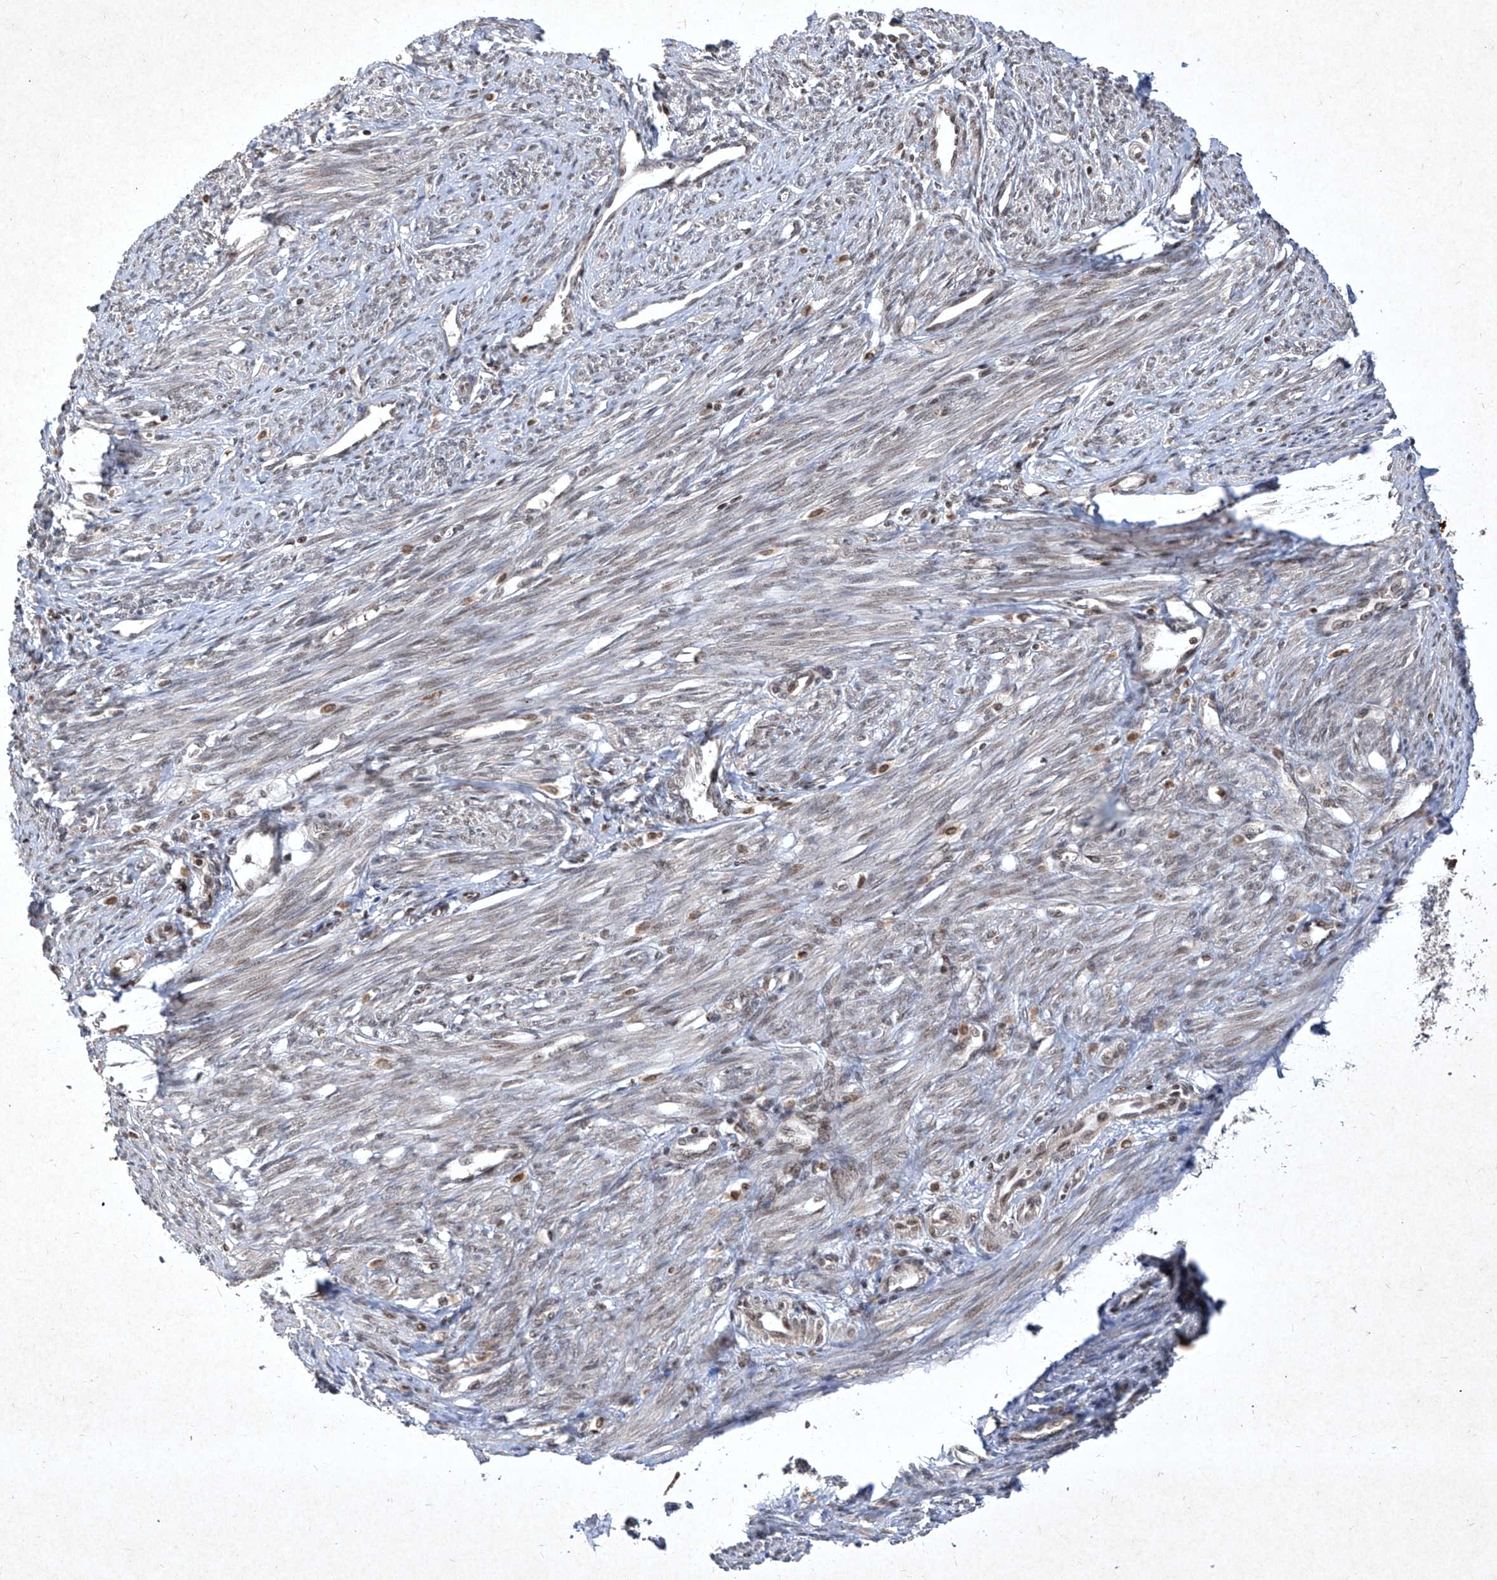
{"staining": {"intensity": "moderate", "quantity": "<25%", "location": "nuclear"}, "tissue": "endometrium", "cell_type": "Cells in endometrial stroma", "image_type": "normal", "snomed": [{"axis": "morphology", "description": "Normal tissue, NOS"}, {"axis": "topography", "description": "Endometrium"}], "caption": "Protein staining of benign endometrium exhibits moderate nuclear positivity in about <25% of cells in endometrial stroma.", "gene": "IRF2", "patient": {"sex": "female", "age": 56}}